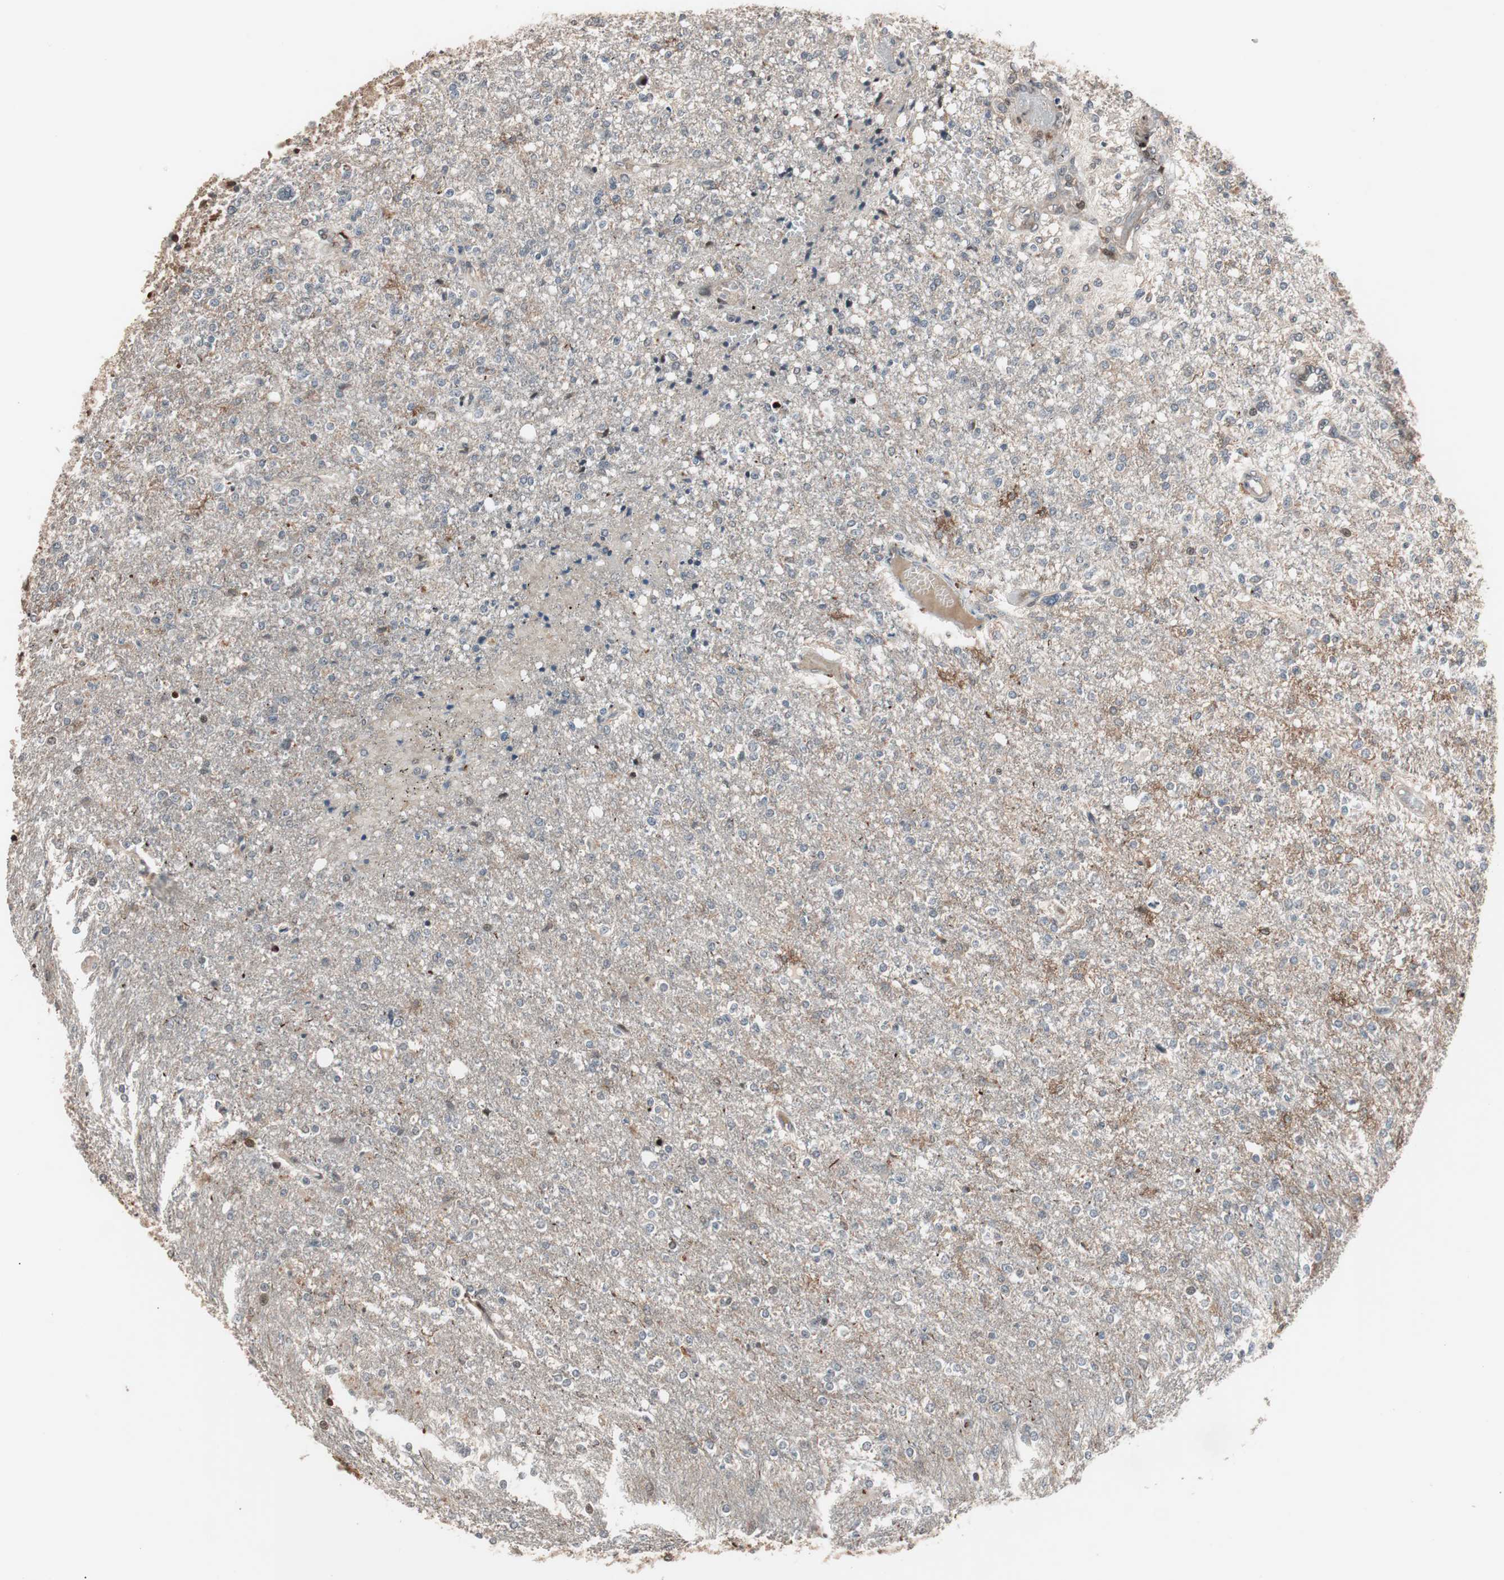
{"staining": {"intensity": "weak", "quantity": "<25%", "location": "cytoplasmic/membranous"}, "tissue": "glioma", "cell_type": "Tumor cells", "image_type": "cancer", "snomed": [{"axis": "morphology", "description": "Glioma, malignant, High grade"}, {"axis": "topography", "description": "Cerebral cortex"}], "caption": "A histopathology image of glioma stained for a protein reveals no brown staining in tumor cells.", "gene": "NF2", "patient": {"sex": "male", "age": 76}}